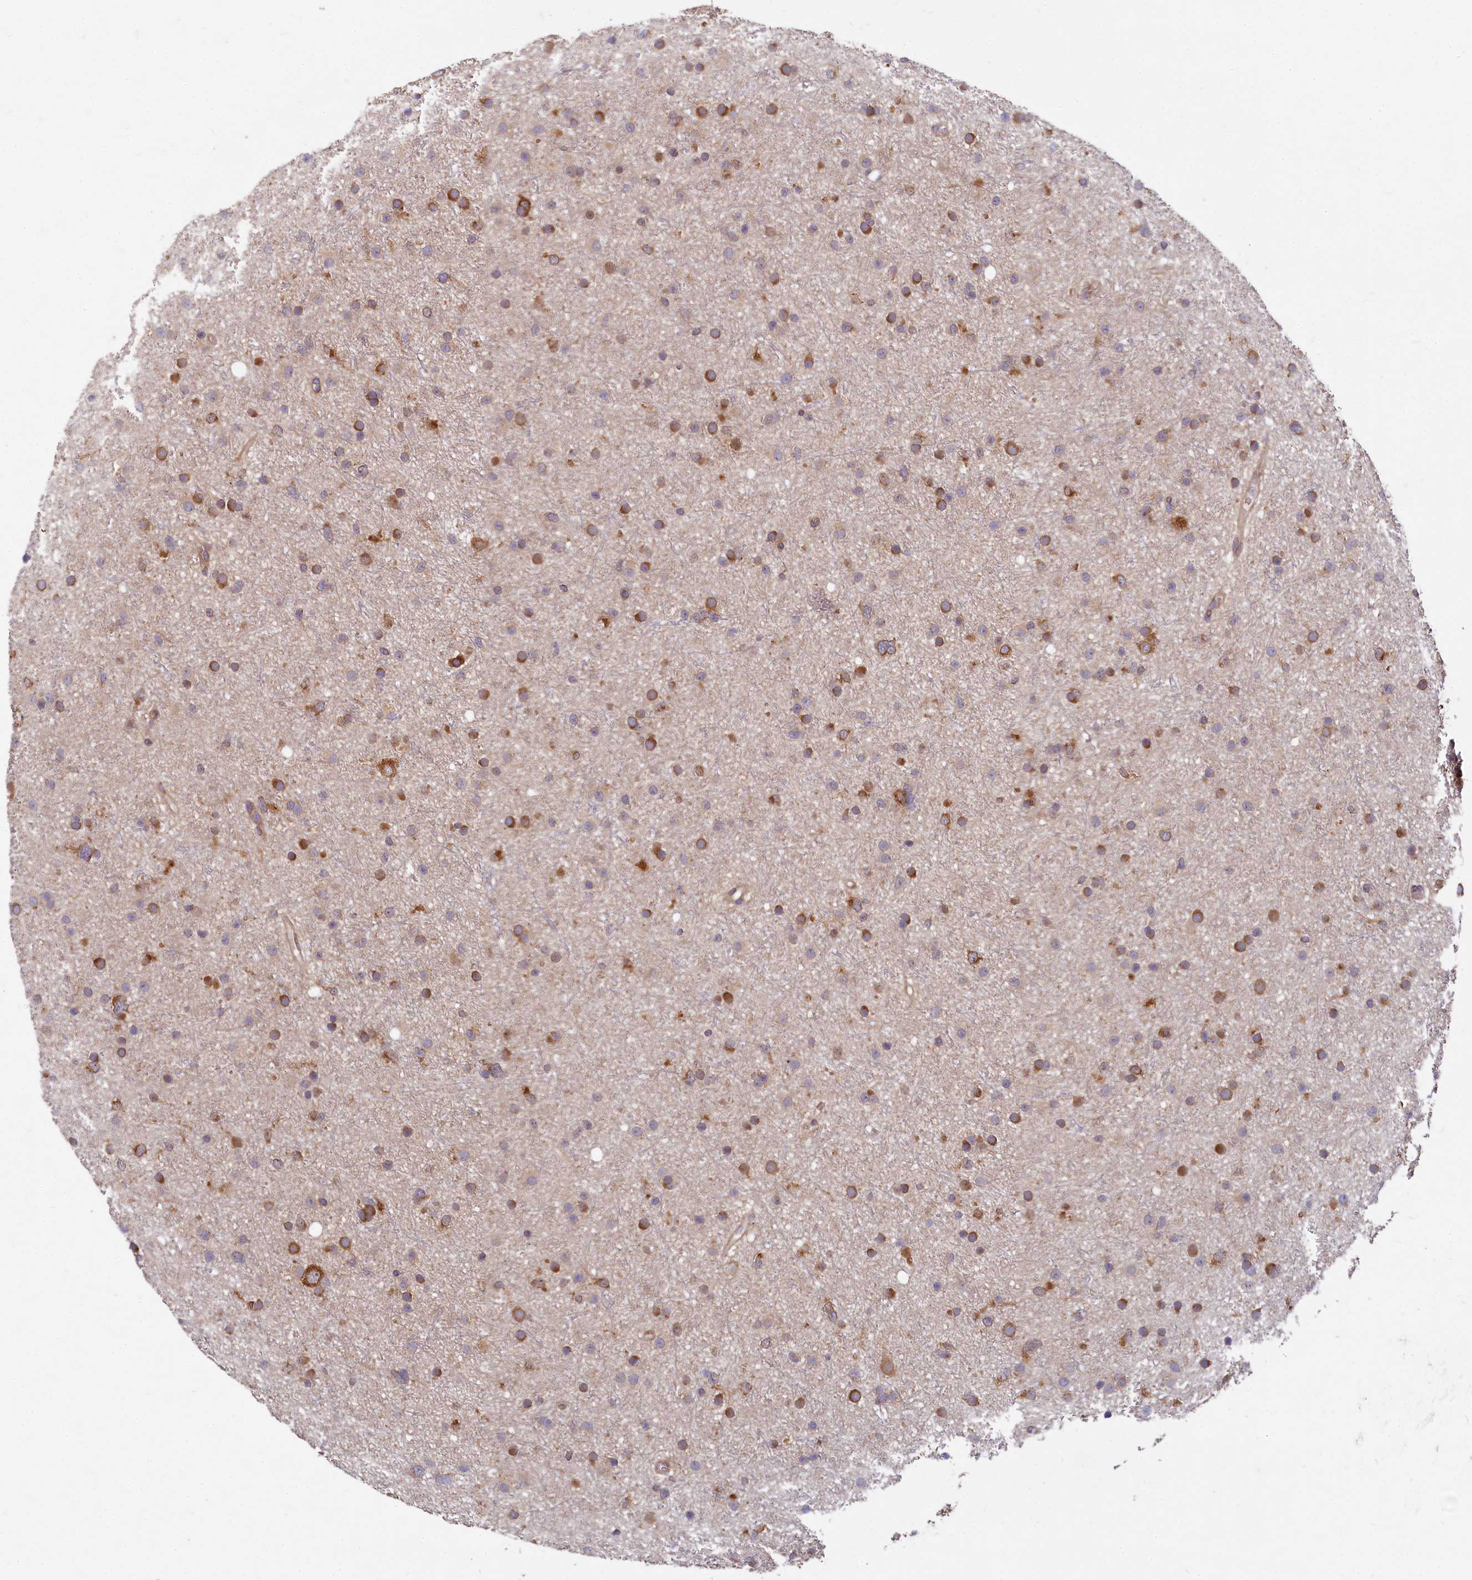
{"staining": {"intensity": "moderate", "quantity": ">75%", "location": "cytoplasmic/membranous"}, "tissue": "glioma", "cell_type": "Tumor cells", "image_type": "cancer", "snomed": [{"axis": "morphology", "description": "Glioma, malignant, Low grade"}, {"axis": "topography", "description": "Cerebral cortex"}], "caption": "A high-resolution image shows immunohistochemistry staining of malignant low-grade glioma, which displays moderate cytoplasmic/membranous staining in about >75% of tumor cells.", "gene": "EIF2B2", "patient": {"sex": "female", "age": 39}}